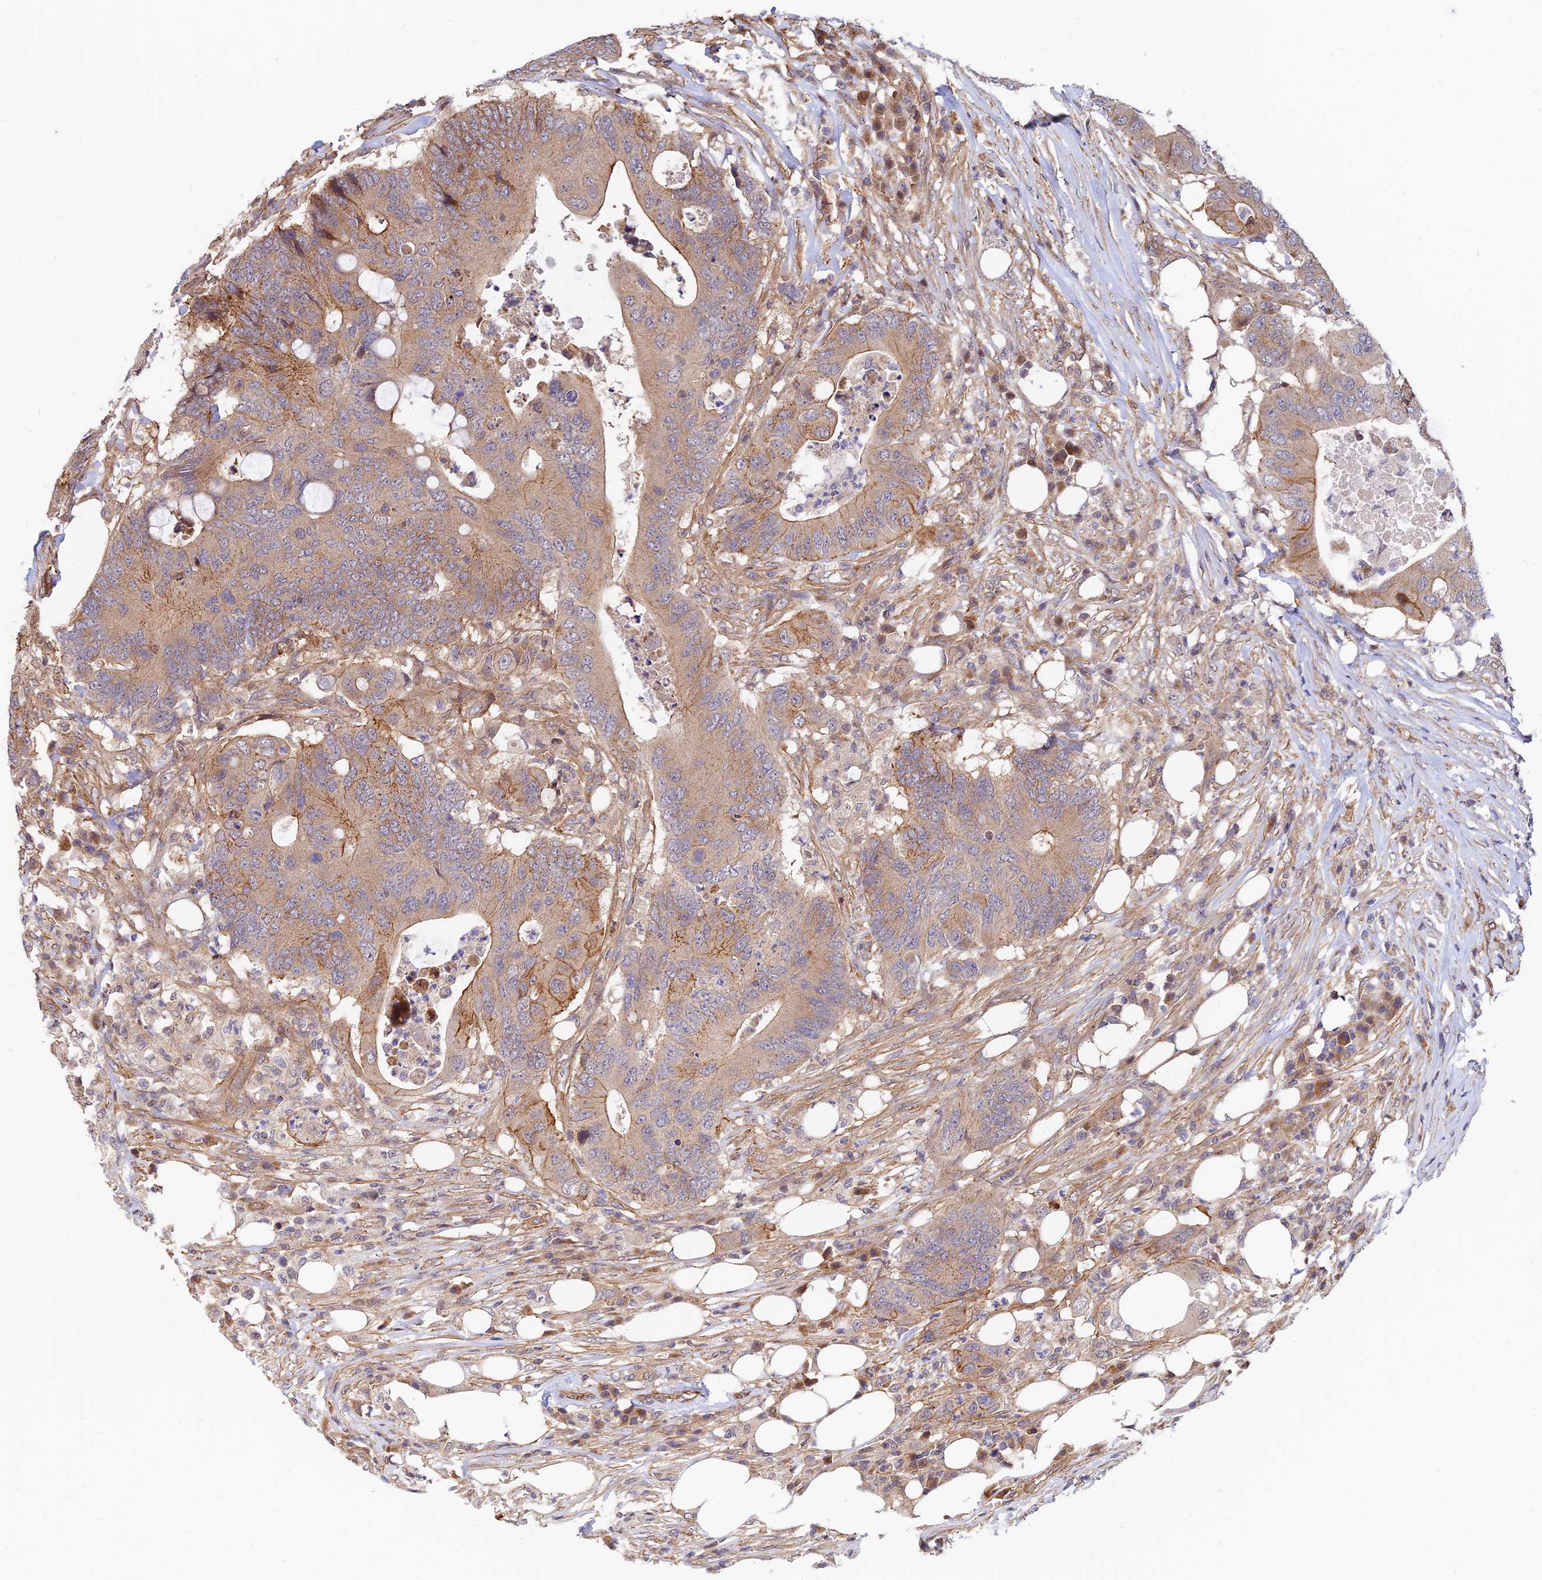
{"staining": {"intensity": "moderate", "quantity": "25%-75%", "location": "cytoplasmic/membranous"}, "tissue": "colorectal cancer", "cell_type": "Tumor cells", "image_type": "cancer", "snomed": [{"axis": "morphology", "description": "Adenocarcinoma, NOS"}, {"axis": "topography", "description": "Colon"}], "caption": "About 25%-75% of tumor cells in human colorectal cancer (adenocarcinoma) reveal moderate cytoplasmic/membranous protein expression as visualized by brown immunohistochemical staining.", "gene": "WDR41", "patient": {"sex": "male", "age": 71}}